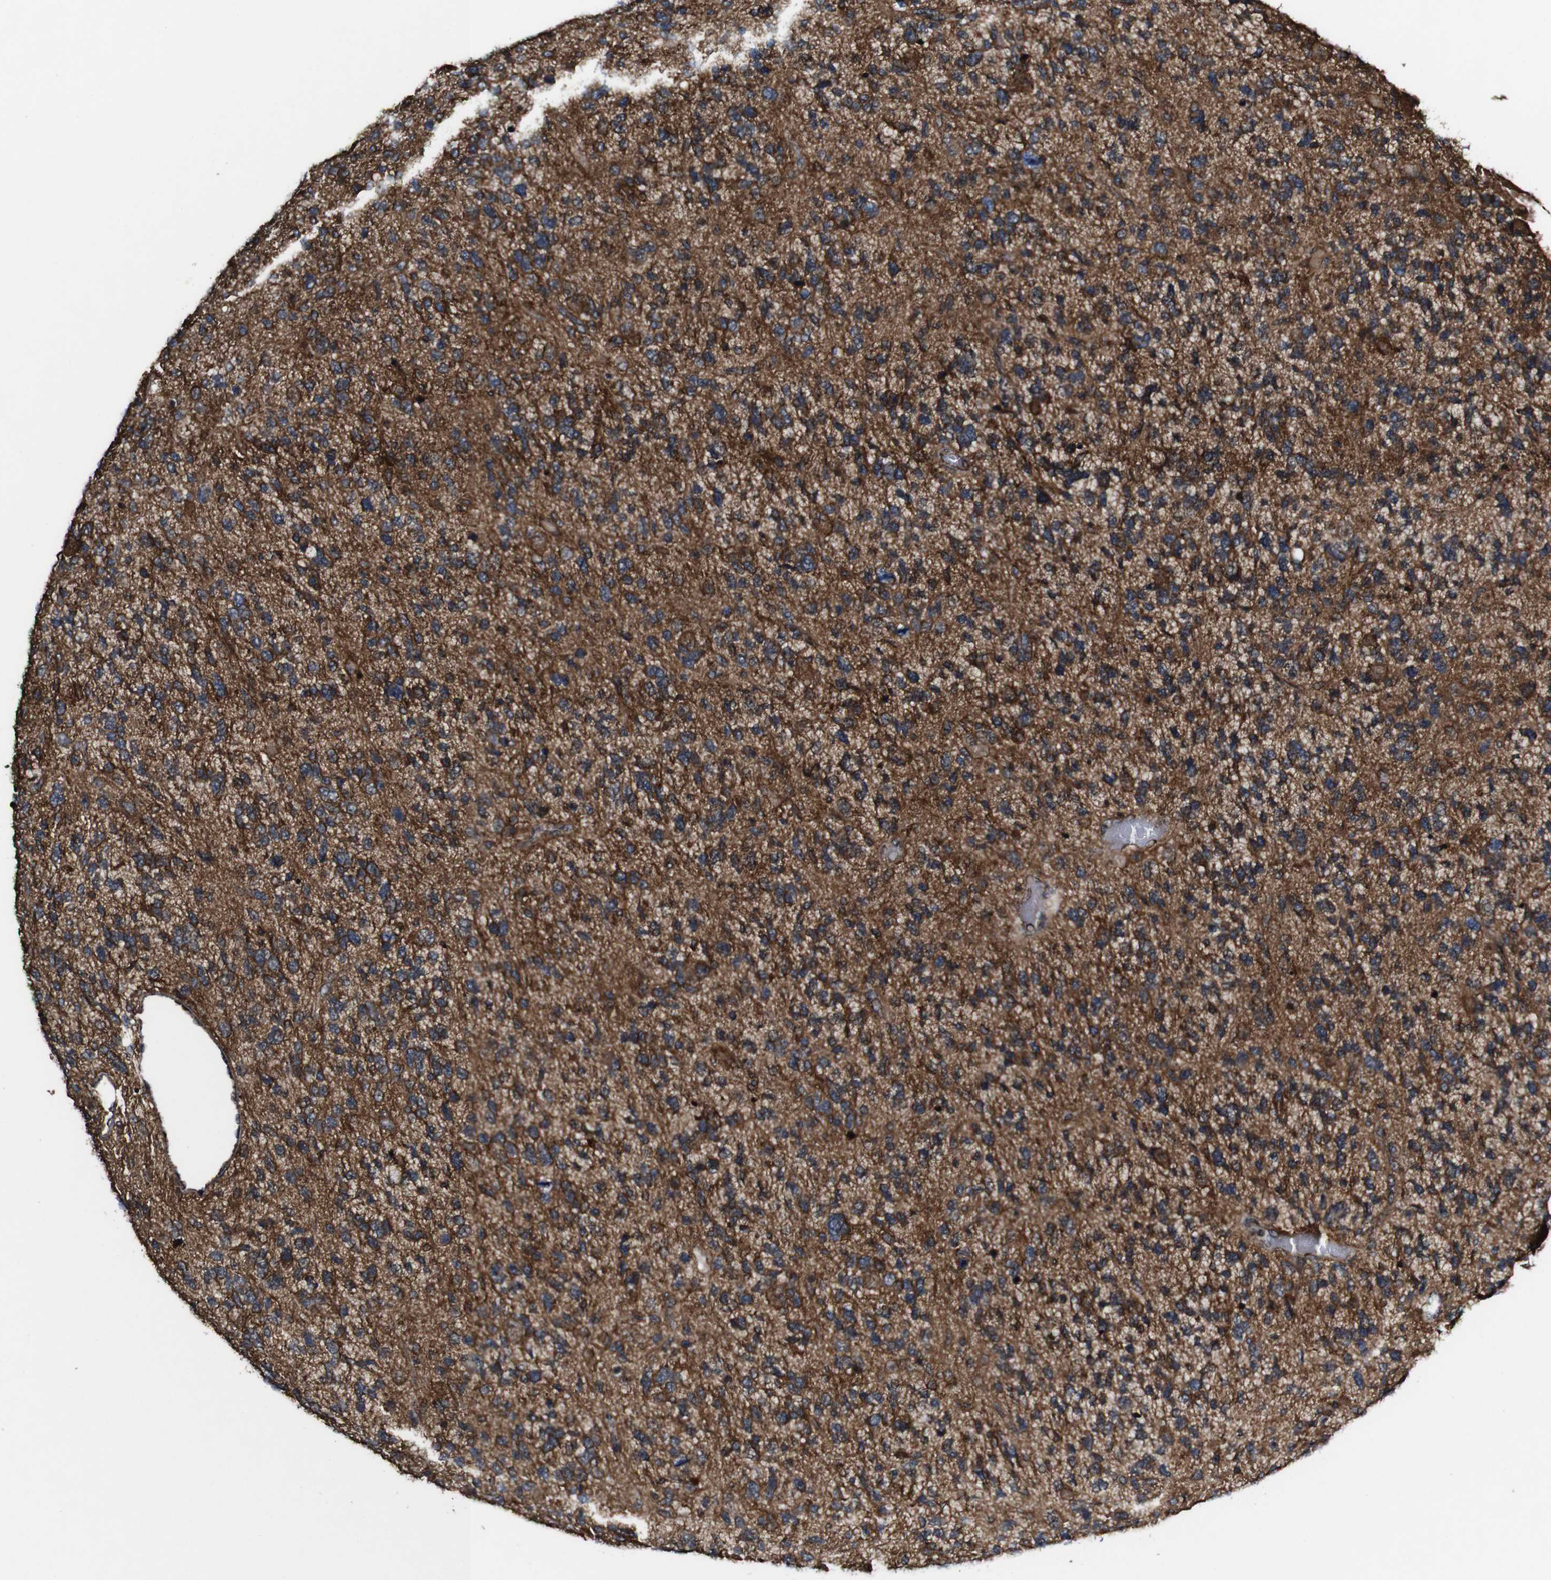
{"staining": {"intensity": "strong", "quantity": ">75%", "location": "cytoplasmic/membranous"}, "tissue": "glioma", "cell_type": "Tumor cells", "image_type": "cancer", "snomed": [{"axis": "morphology", "description": "Glioma, malignant, High grade"}, {"axis": "topography", "description": "Brain"}], "caption": "Human malignant glioma (high-grade) stained for a protein (brown) reveals strong cytoplasmic/membranous positive positivity in approximately >75% of tumor cells.", "gene": "BTN3A3", "patient": {"sex": "female", "age": 58}}